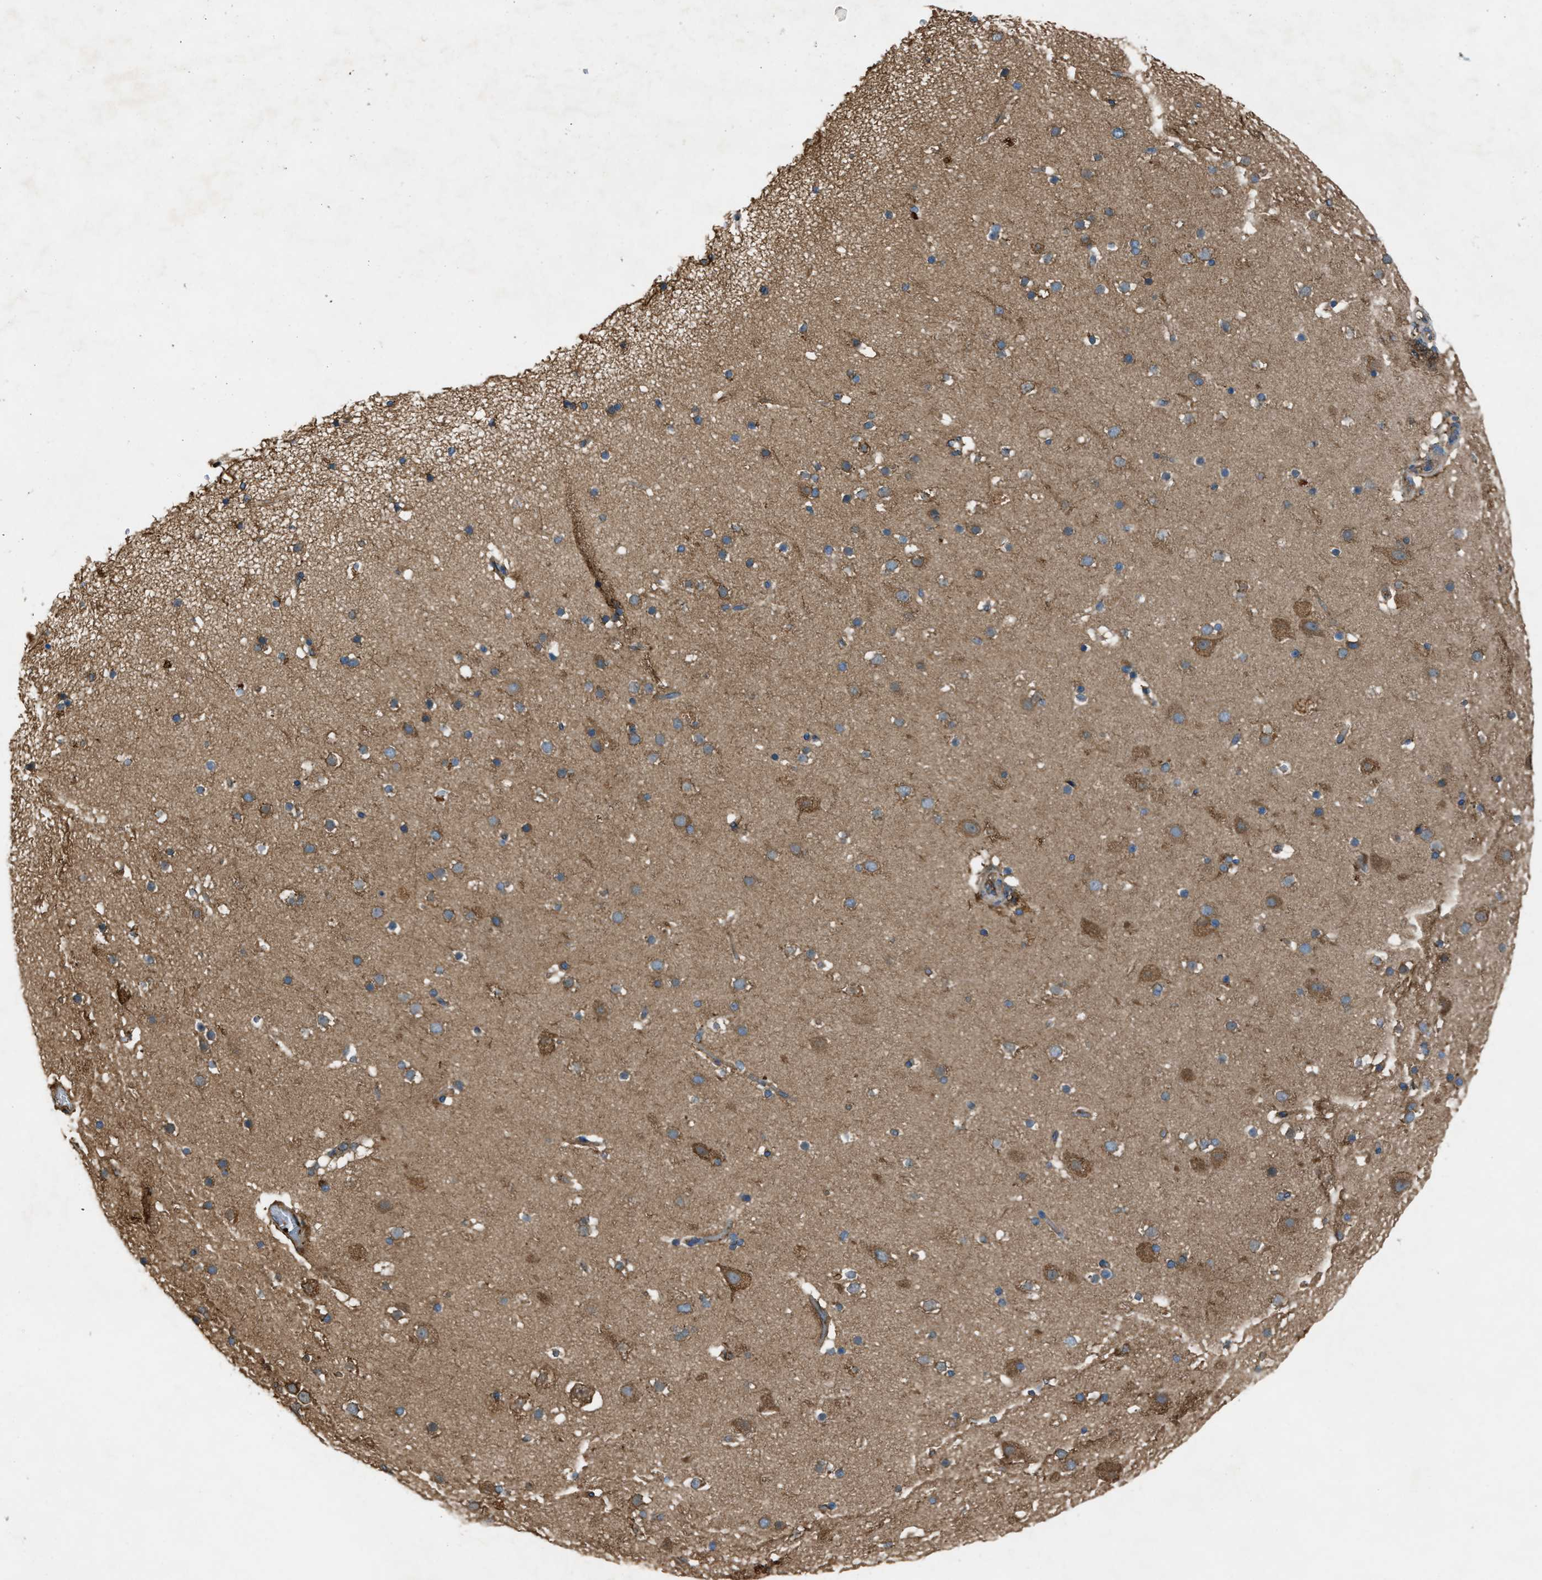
{"staining": {"intensity": "moderate", "quantity": ">75%", "location": "cytoplasmic/membranous"}, "tissue": "cerebral cortex", "cell_type": "Endothelial cells", "image_type": "normal", "snomed": [{"axis": "morphology", "description": "Normal tissue, NOS"}, {"axis": "topography", "description": "Cerebral cortex"}], "caption": "Brown immunohistochemical staining in normal human cerebral cortex reveals moderate cytoplasmic/membranous expression in approximately >75% of endothelial cells. Immunohistochemistry stains the protein of interest in brown and the nuclei are stained blue.", "gene": "TRPC1", "patient": {"sex": "male", "age": 57}}